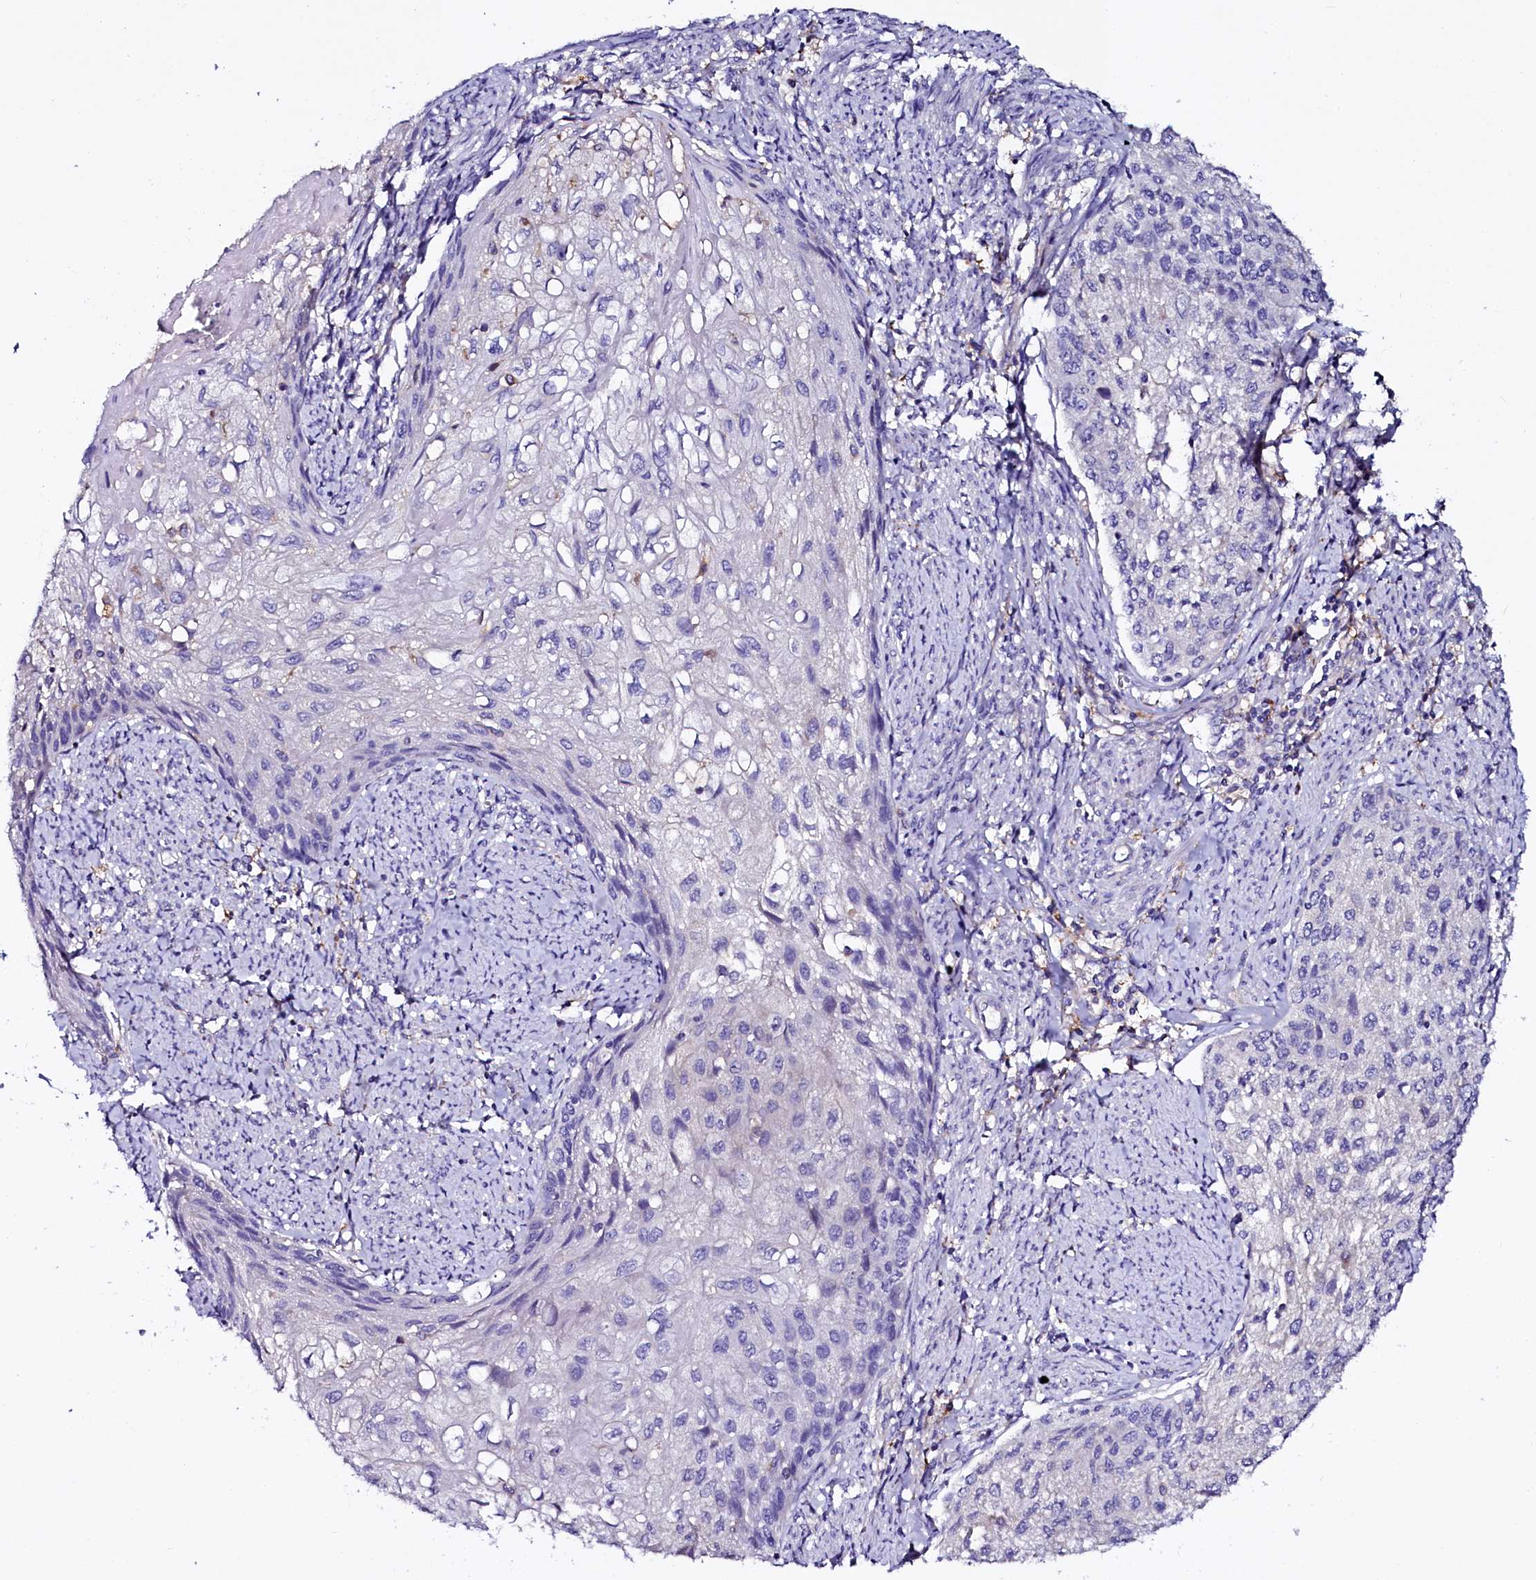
{"staining": {"intensity": "negative", "quantity": "none", "location": "none"}, "tissue": "cervical cancer", "cell_type": "Tumor cells", "image_type": "cancer", "snomed": [{"axis": "morphology", "description": "Squamous cell carcinoma, NOS"}, {"axis": "topography", "description": "Cervix"}], "caption": "Immunohistochemistry (IHC) photomicrograph of cervical cancer (squamous cell carcinoma) stained for a protein (brown), which demonstrates no positivity in tumor cells.", "gene": "OTOL1", "patient": {"sex": "female", "age": 67}}